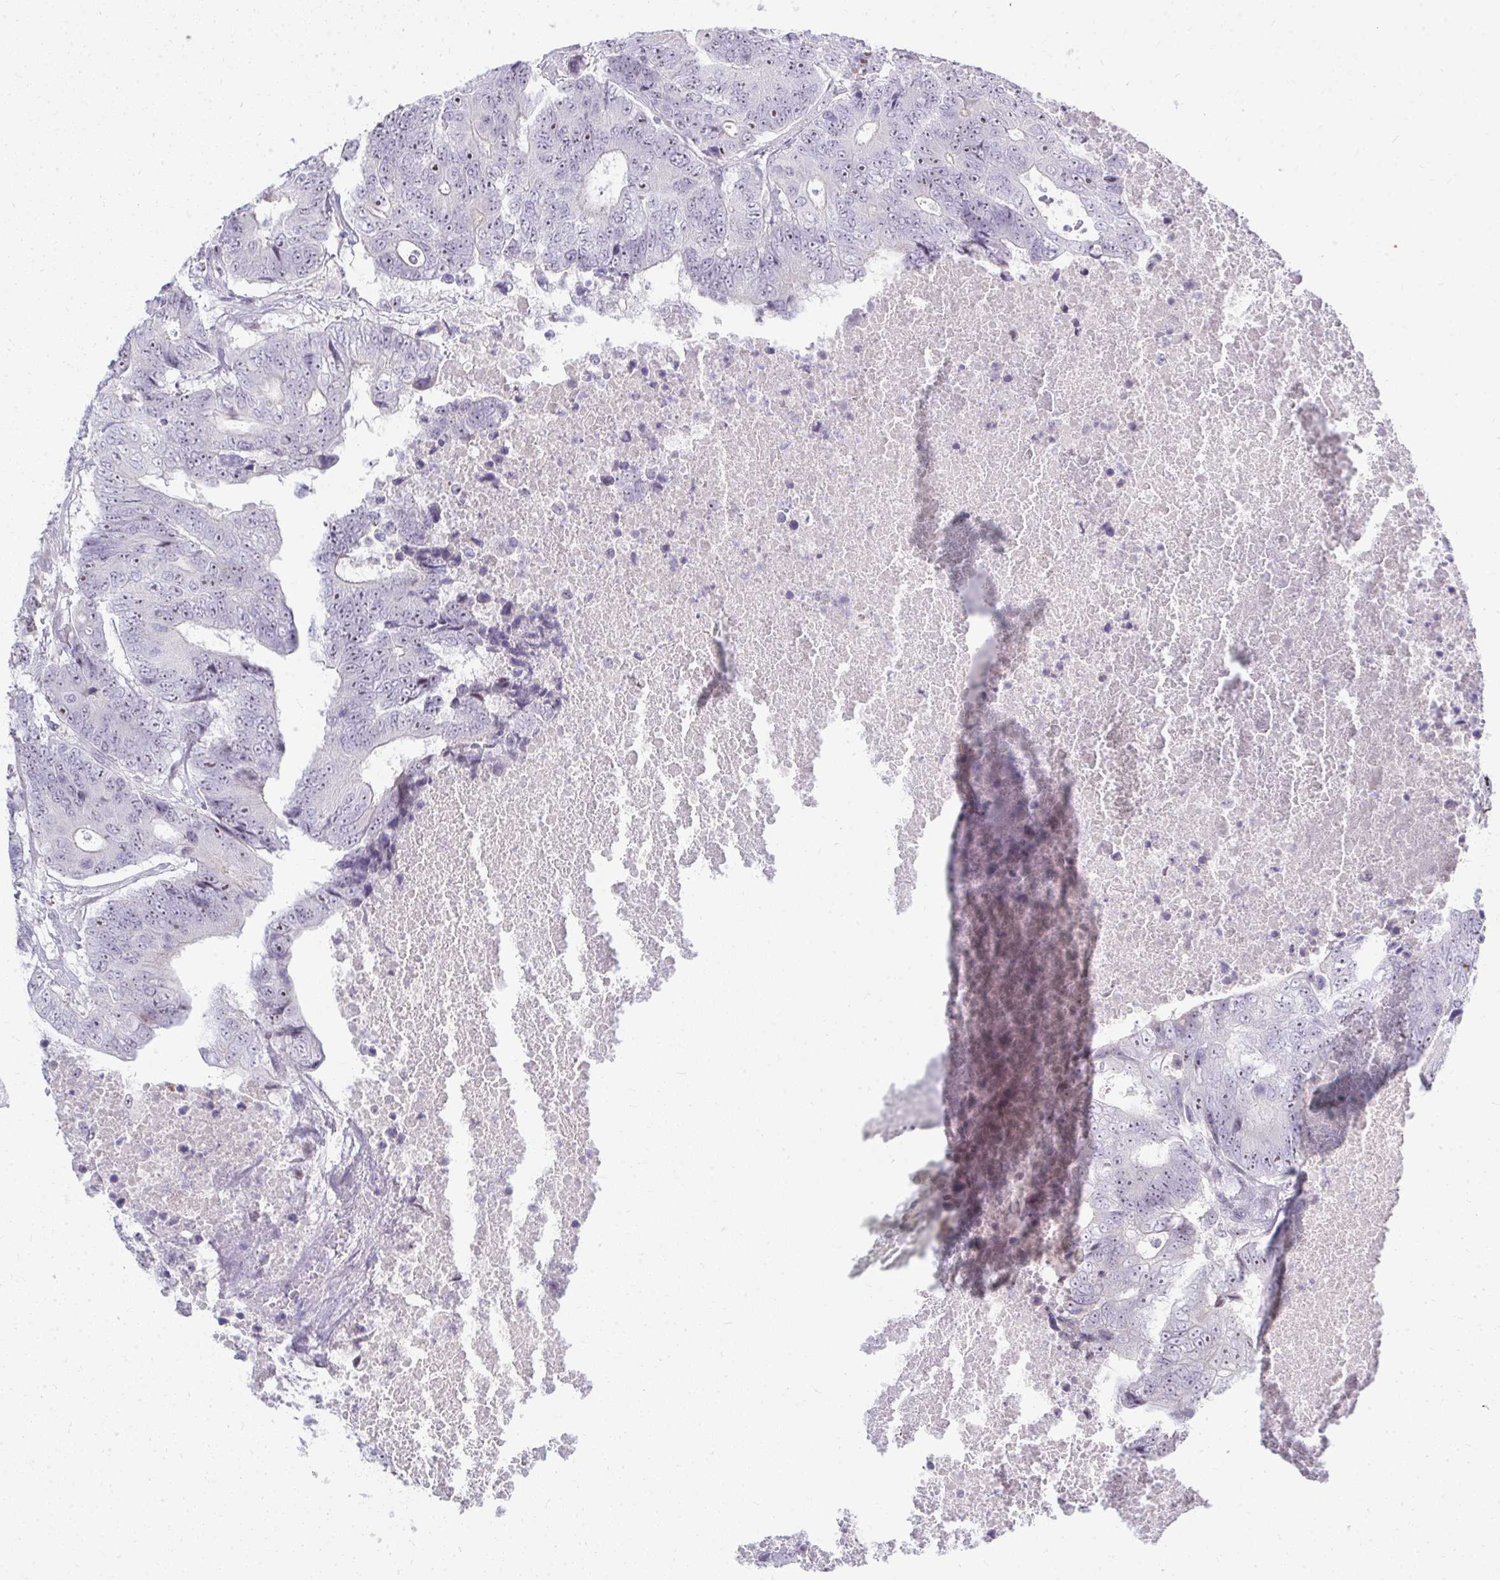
{"staining": {"intensity": "negative", "quantity": "none", "location": "none"}, "tissue": "colorectal cancer", "cell_type": "Tumor cells", "image_type": "cancer", "snomed": [{"axis": "morphology", "description": "Adenocarcinoma, NOS"}, {"axis": "topography", "description": "Colon"}], "caption": "The micrograph displays no significant staining in tumor cells of colorectal adenocarcinoma.", "gene": "EID3", "patient": {"sex": "female", "age": 48}}